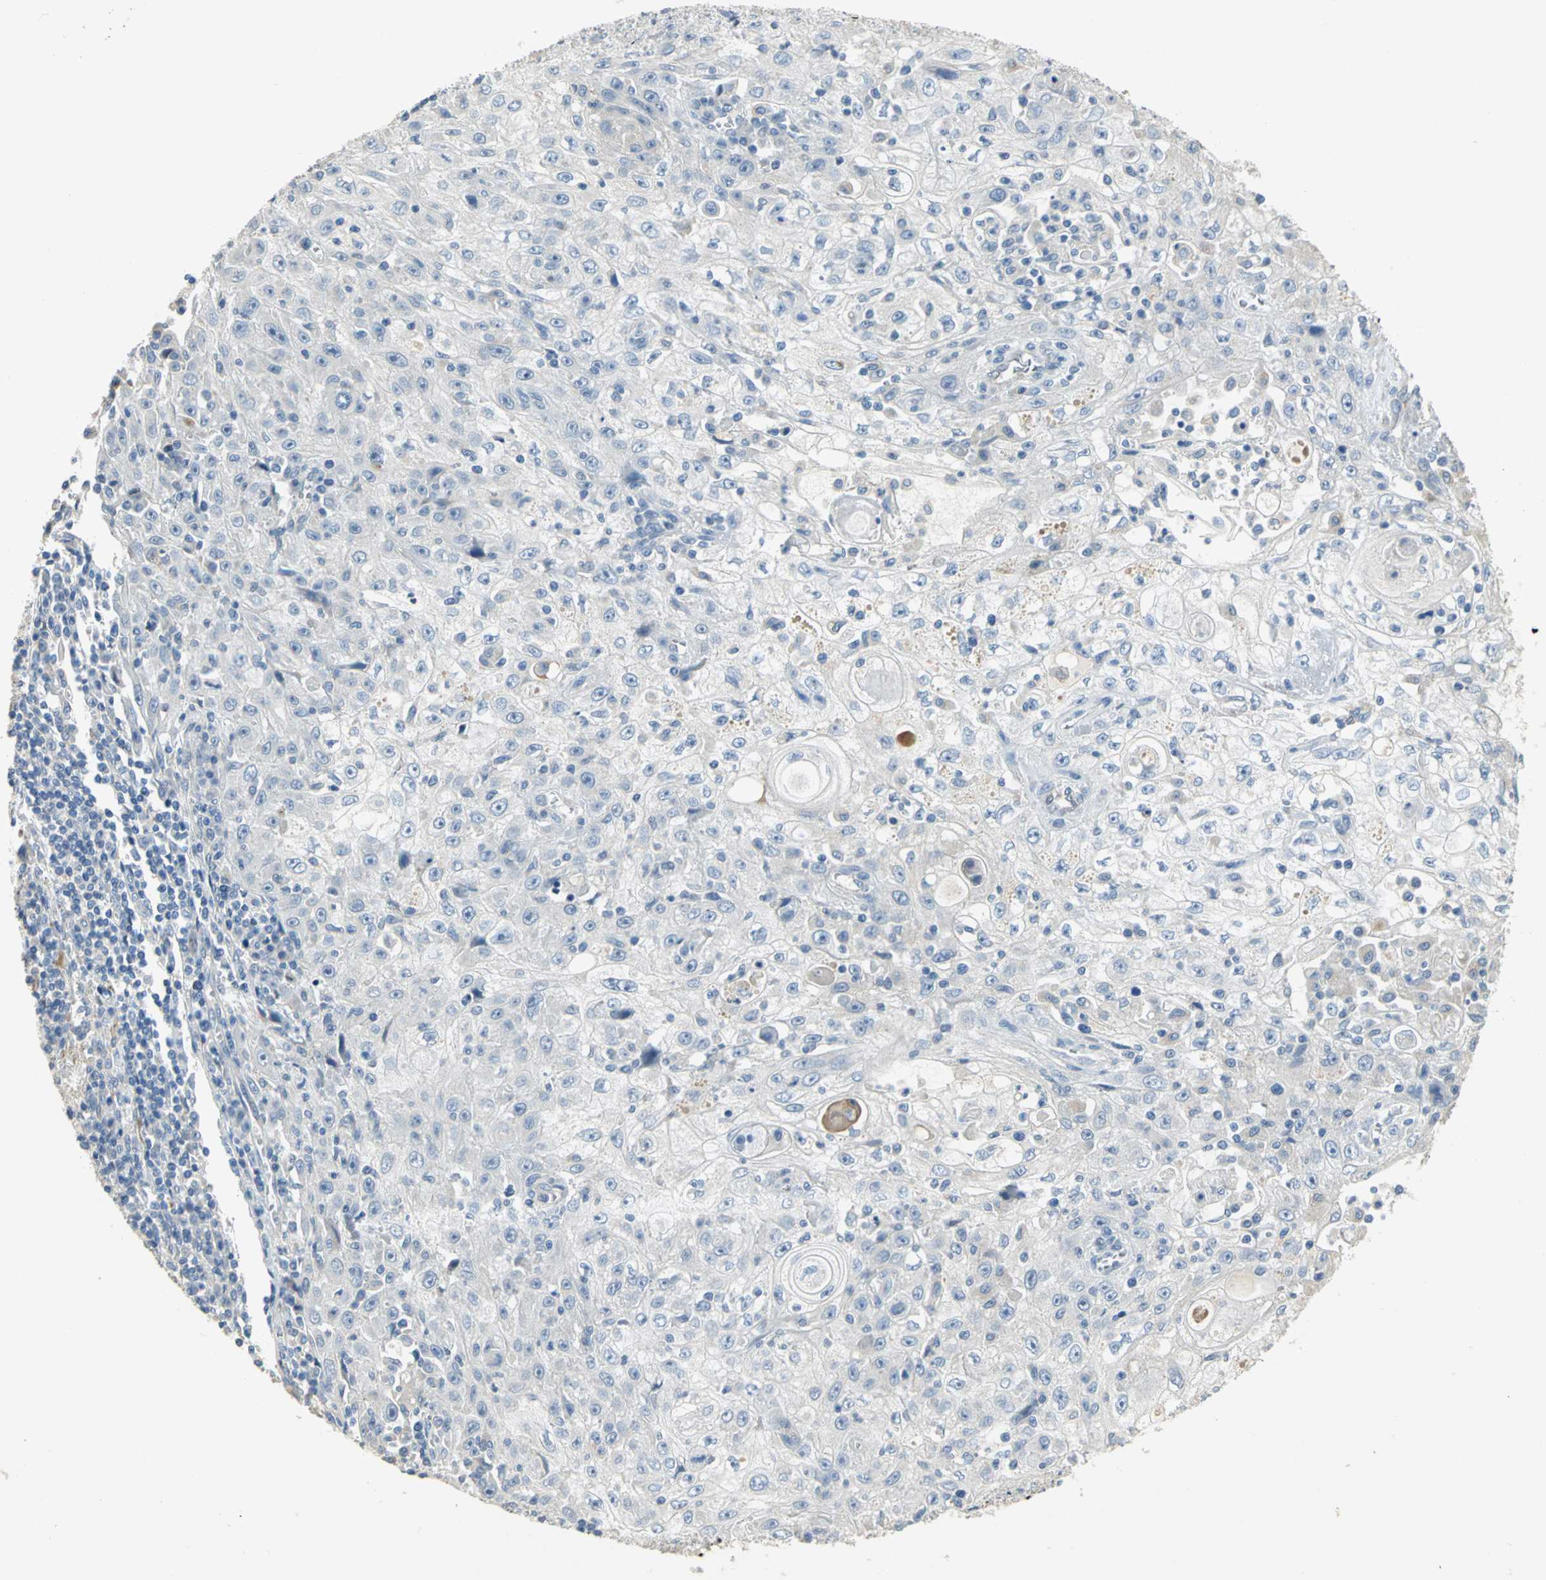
{"staining": {"intensity": "negative", "quantity": "none", "location": "none"}, "tissue": "skin cancer", "cell_type": "Tumor cells", "image_type": "cancer", "snomed": [{"axis": "morphology", "description": "Squamous cell carcinoma, NOS"}, {"axis": "topography", "description": "Skin"}], "caption": "Immunohistochemistry image of neoplastic tissue: human skin cancer stained with DAB (3,3'-diaminobenzidine) reveals no significant protein positivity in tumor cells. (DAB (3,3'-diaminobenzidine) immunohistochemistry visualized using brightfield microscopy, high magnification).", "gene": "IL17RB", "patient": {"sex": "male", "age": 75}}